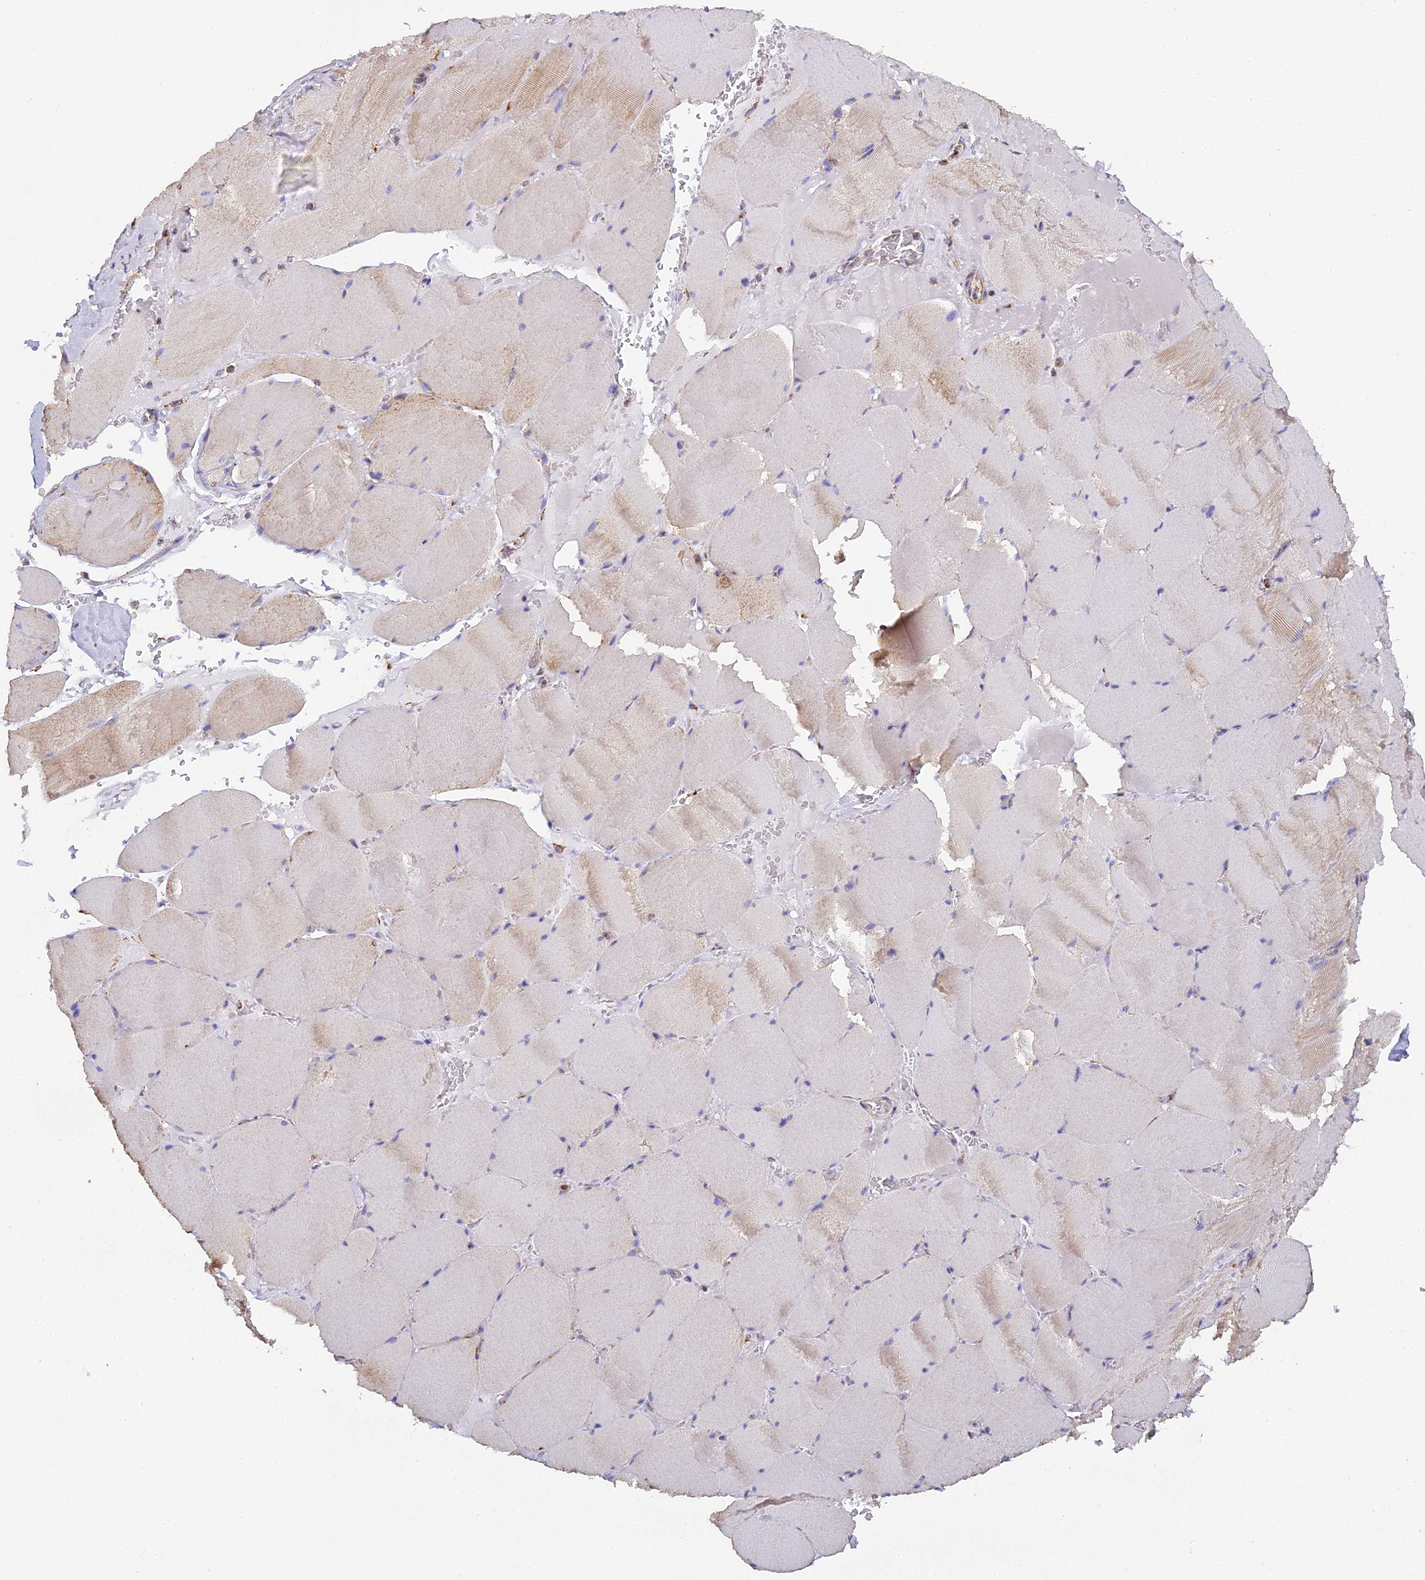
{"staining": {"intensity": "weak", "quantity": "25%-75%", "location": "cytoplasmic/membranous"}, "tissue": "skeletal muscle", "cell_type": "Myocytes", "image_type": "normal", "snomed": [{"axis": "morphology", "description": "Normal tissue, NOS"}, {"axis": "topography", "description": "Skeletal muscle"}, {"axis": "topography", "description": "Head-Neck"}], "caption": "Myocytes display low levels of weak cytoplasmic/membranous positivity in approximately 25%-75% of cells in normal human skeletal muscle.", "gene": "STK17A", "patient": {"sex": "male", "age": 66}}